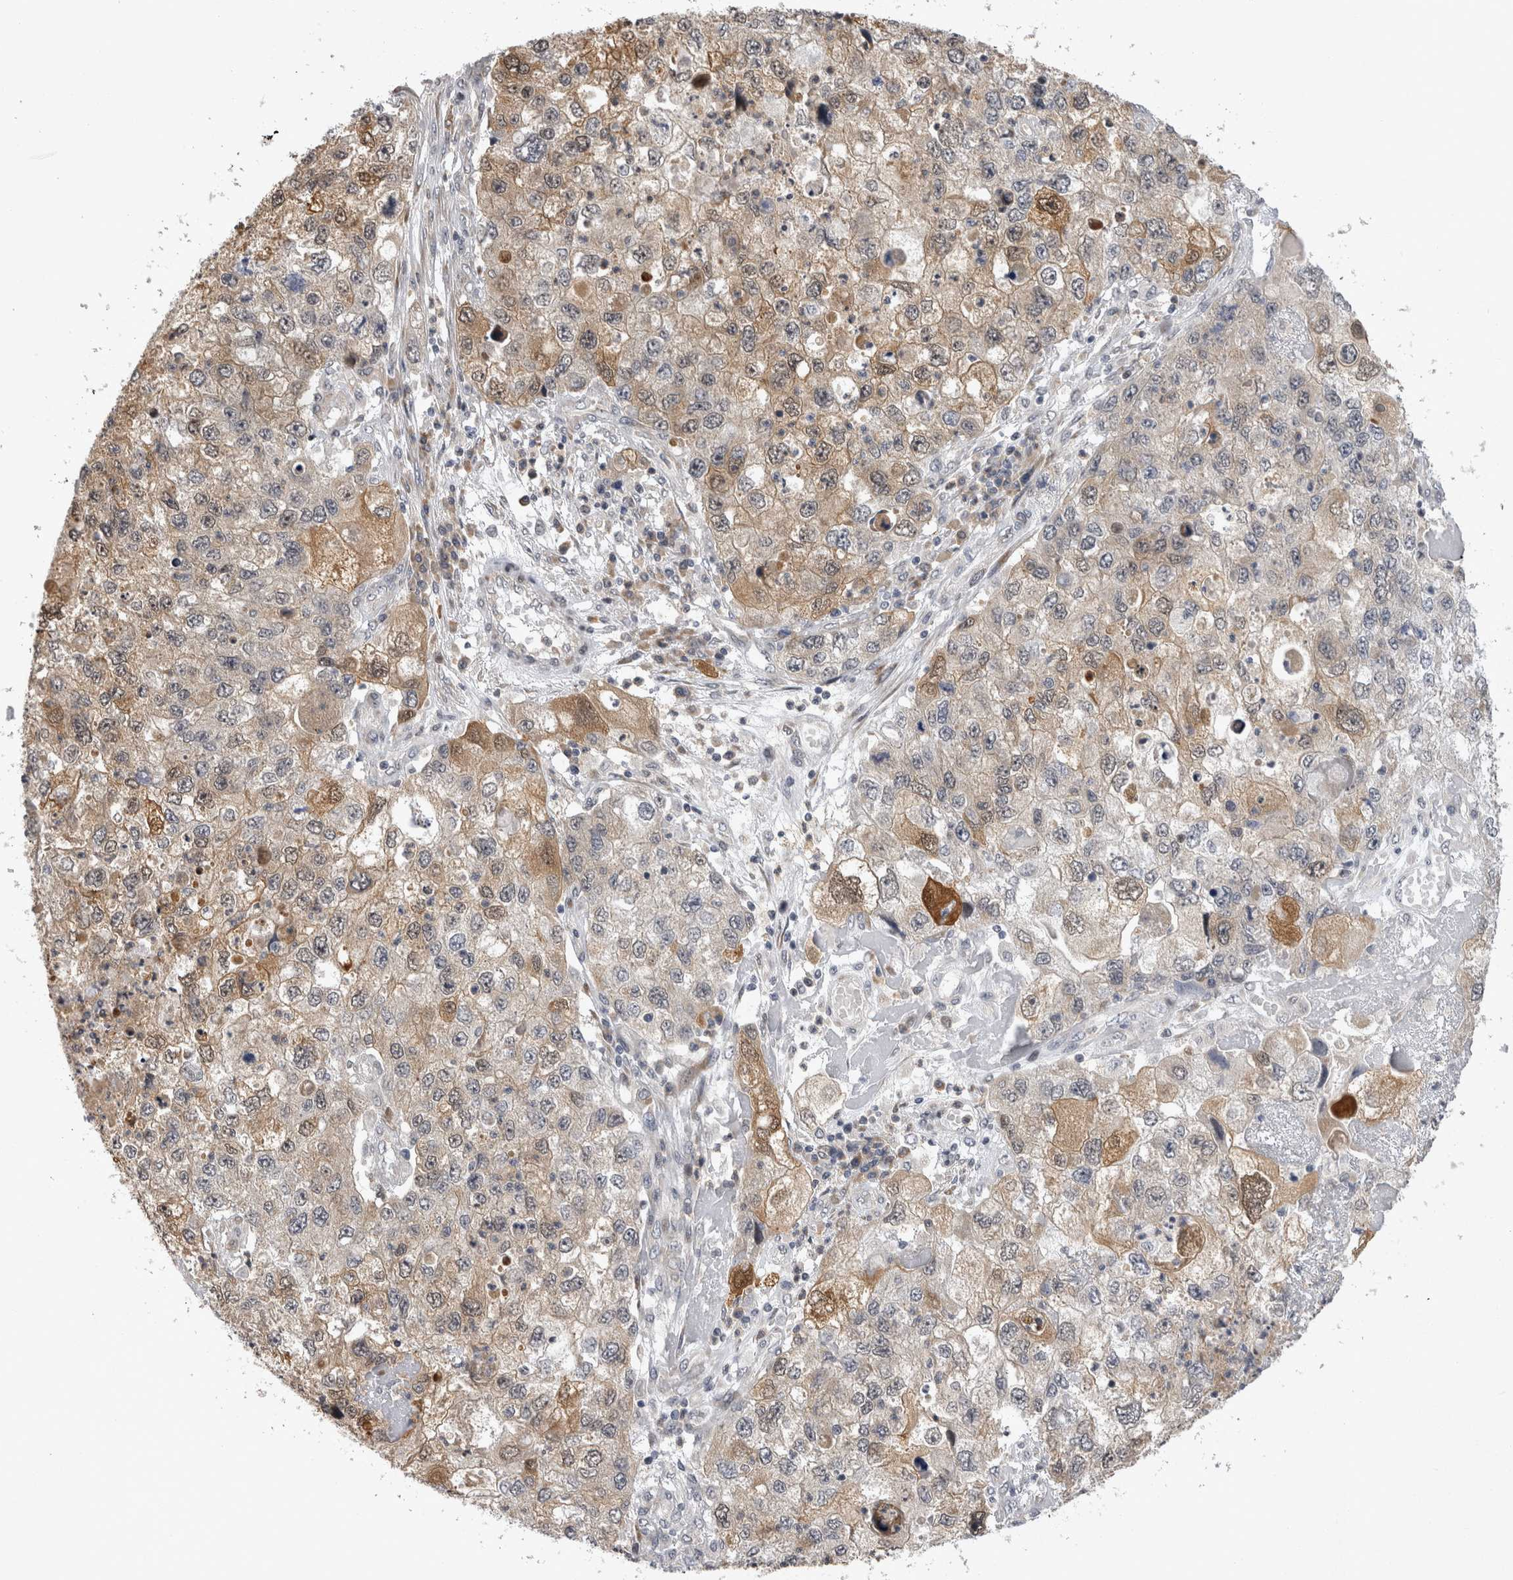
{"staining": {"intensity": "moderate", "quantity": ">75%", "location": "cytoplasmic/membranous,nuclear"}, "tissue": "endometrial cancer", "cell_type": "Tumor cells", "image_type": "cancer", "snomed": [{"axis": "morphology", "description": "Adenocarcinoma, NOS"}, {"axis": "topography", "description": "Endometrium"}], "caption": "Immunohistochemistry of human adenocarcinoma (endometrial) exhibits medium levels of moderate cytoplasmic/membranous and nuclear positivity in about >75% of tumor cells.", "gene": "CHIC2", "patient": {"sex": "female", "age": 49}}